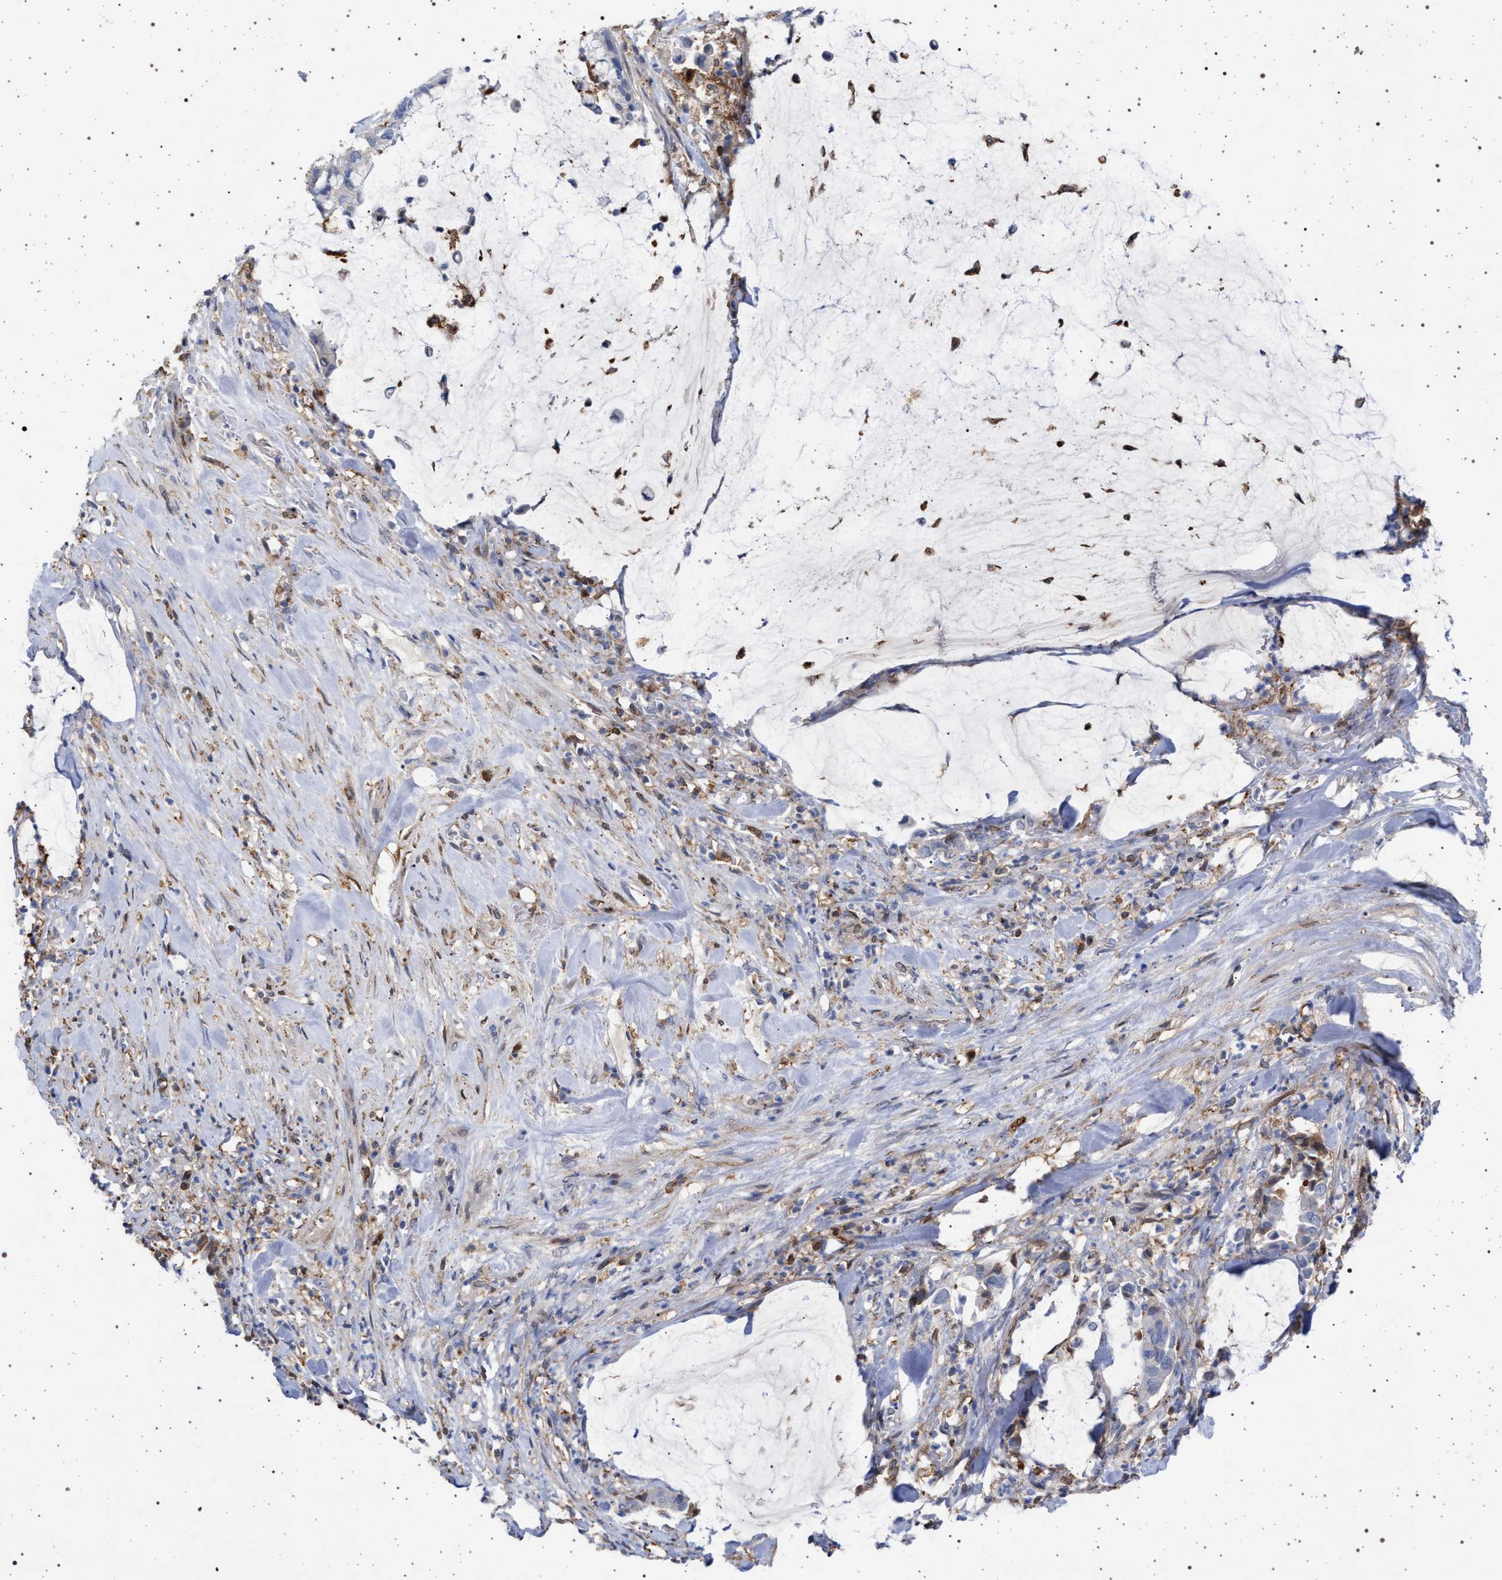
{"staining": {"intensity": "negative", "quantity": "none", "location": "none"}, "tissue": "pancreatic cancer", "cell_type": "Tumor cells", "image_type": "cancer", "snomed": [{"axis": "morphology", "description": "Adenocarcinoma, NOS"}, {"axis": "topography", "description": "Pancreas"}], "caption": "The photomicrograph demonstrates no staining of tumor cells in adenocarcinoma (pancreatic).", "gene": "PLG", "patient": {"sex": "male", "age": 41}}